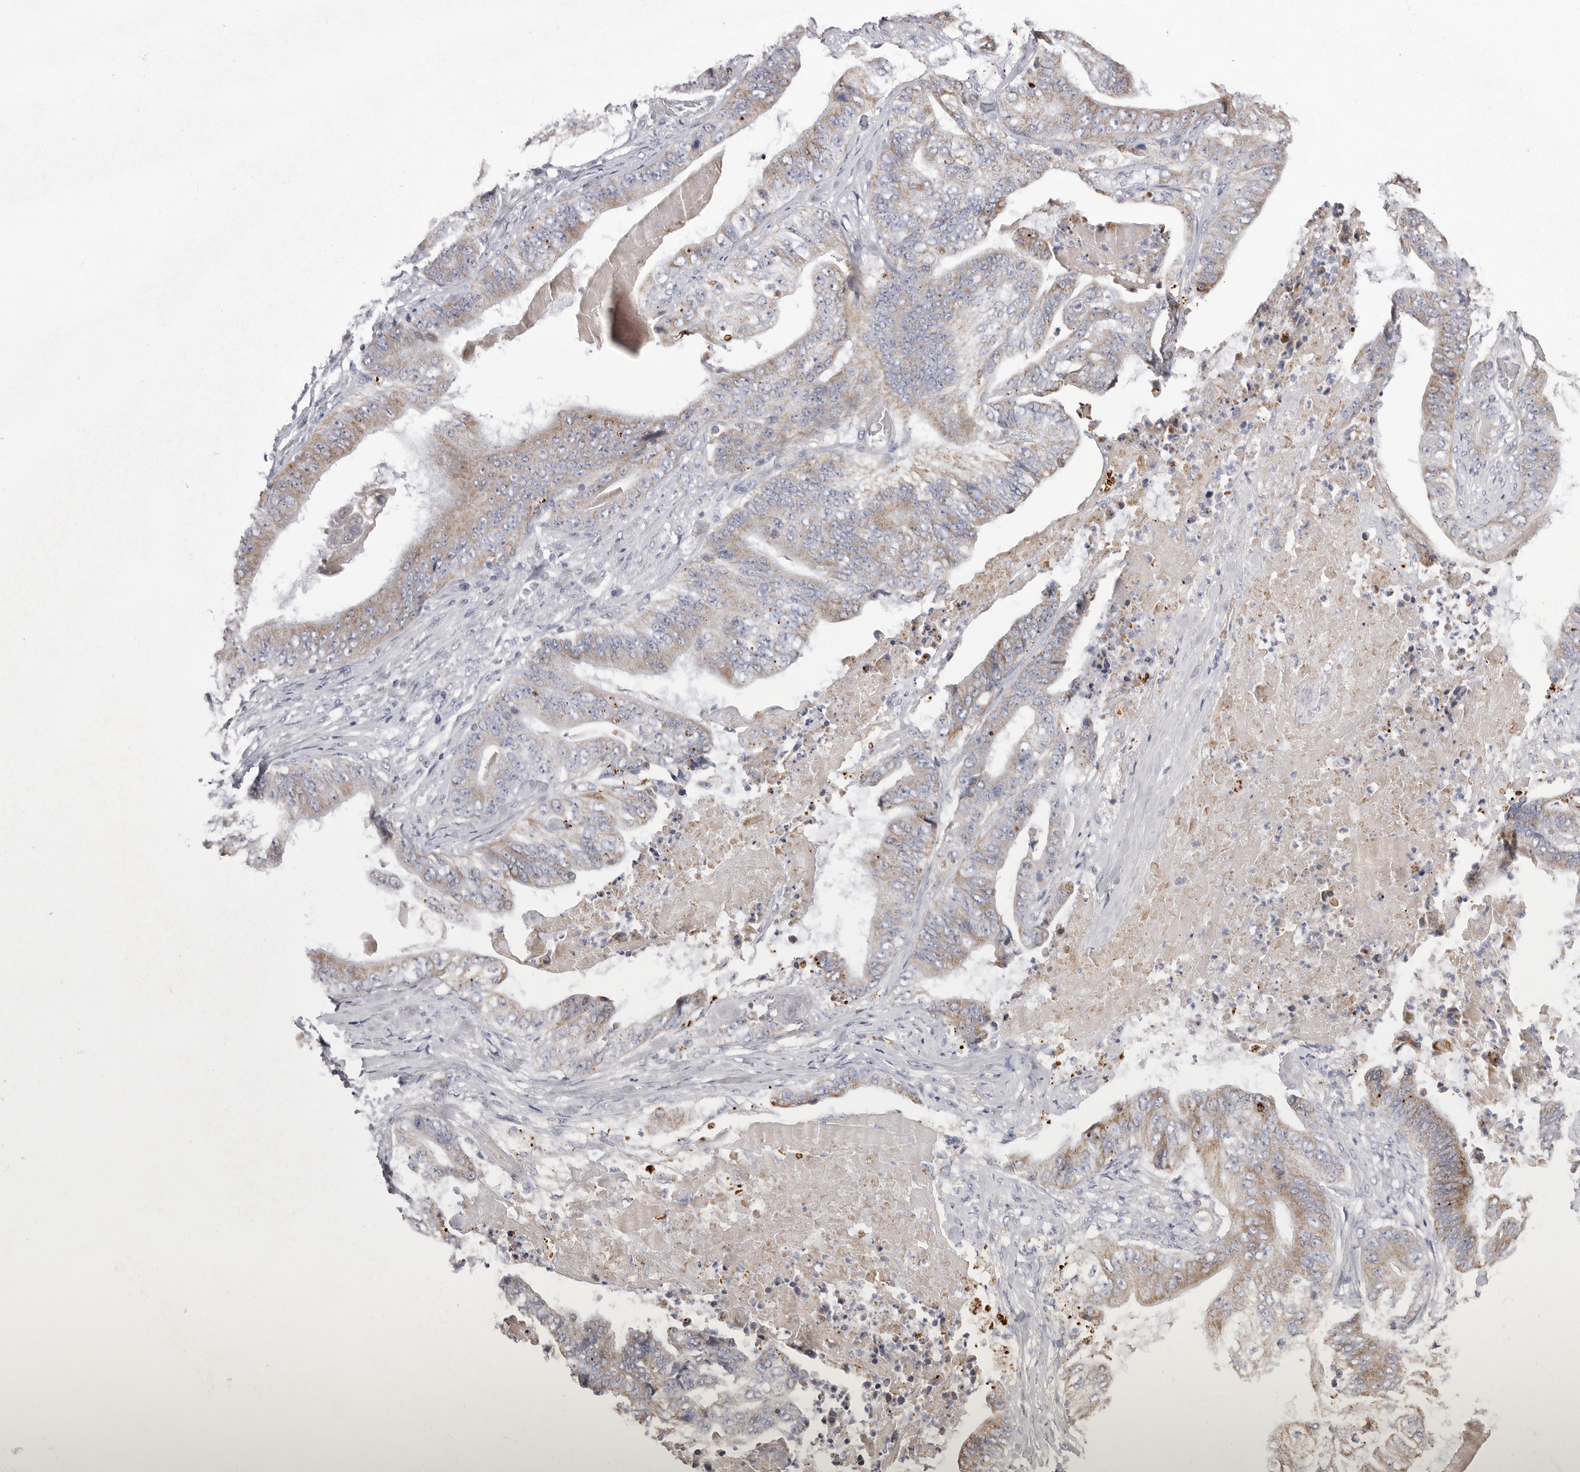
{"staining": {"intensity": "weak", "quantity": "25%-75%", "location": "cytoplasmic/membranous"}, "tissue": "stomach cancer", "cell_type": "Tumor cells", "image_type": "cancer", "snomed": [{"axis": "morphology", "description": "Adenocarcinoma, NOS"}, {"axis": "topography", "description": "Stomach"}], "caption": "A micrograph showing weak cytoplasmic/membranous expression in about 25%-75% of tumor cells in stomach cancer, as visualized by brown immunohistochemical staining.", "gene": "VDAC3", "patient": {"sex": "female", "age": 73}}